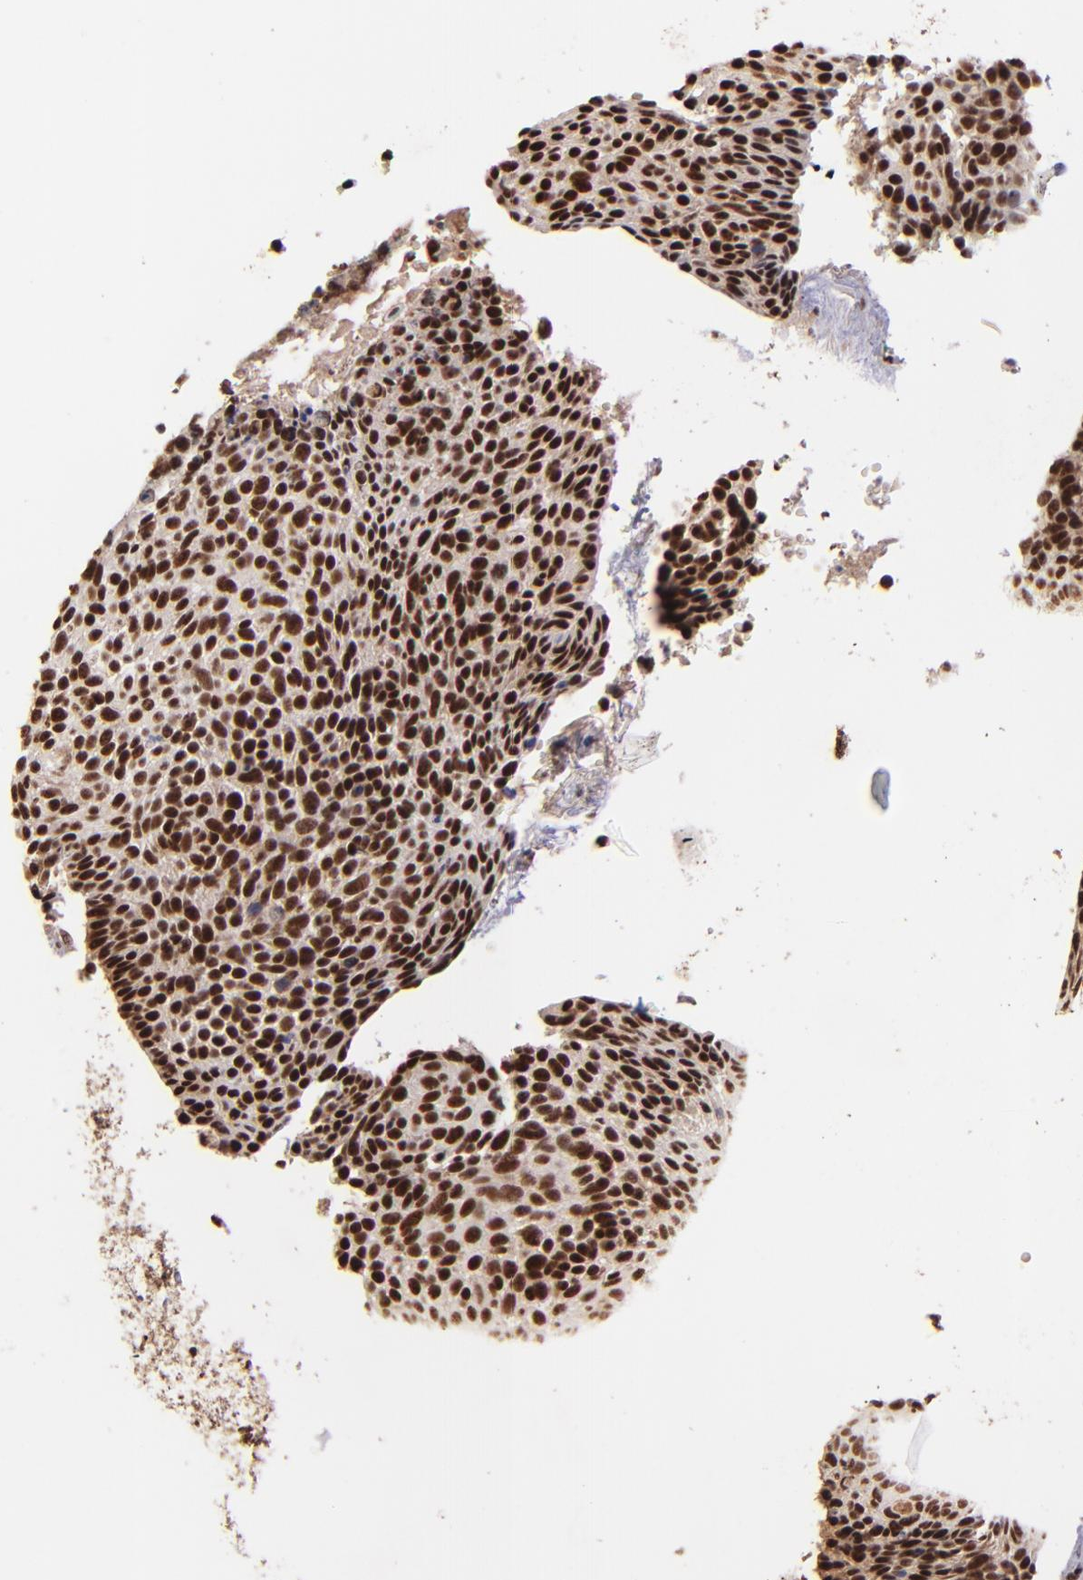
{"staining": {"intensity": "strong", "quantity": ">75%", "location": "nuclear"}, "tissue": "skin cancer", "cell_type": "Tumor cells", "image_type": "cancer", "snomed": [{"axis": "morphology", "description": "Normal tissue, NOS"}, {"axis": "morphology", "description": "Basal cell carcinoma"}, {"axis": "topography", "description": "Skin"}], "caption": "A brown stain highlights strong nuclear staining of a protein in skin cancer tumor cells. The protein is shown in brown color, while the nuclei are stained blue.", "gene": "PQBP1", "patient": {"sex": "female", "age": 57}}